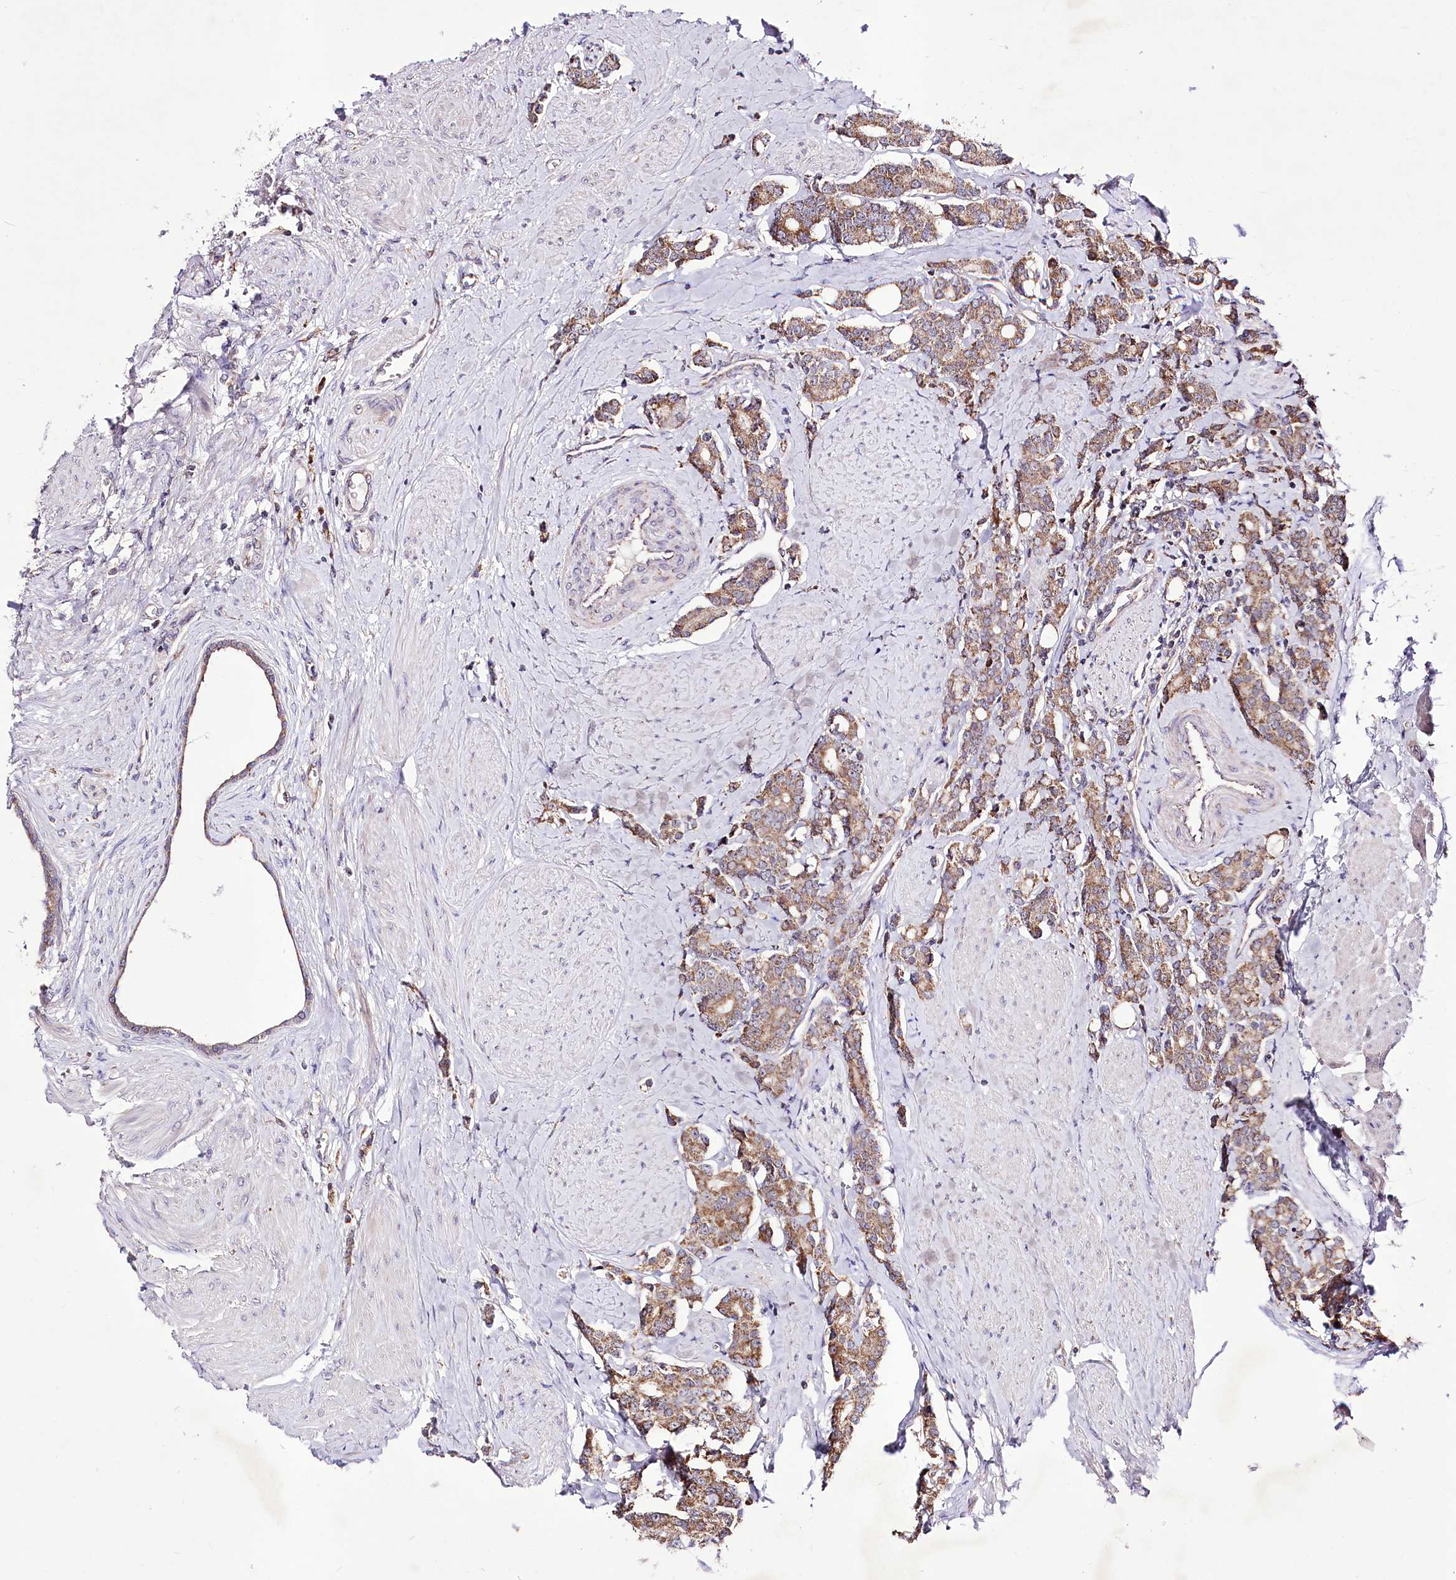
{"staining": {"intensity": "moderate", "quantity": ">75%", "location": "cytoplasmic/membranous"}, "tissue": "prostate cancer", "cell_type": "Tumor cells", "image_type": "cancer", "snomed": [{"axis": "morphology", "description": "Adenocarcinoma, High grade"}, {"axis": "topography", "description": "Prostate"}], "caption": "This is a photomicrograph of IHC staining of prostate cancer (adenocarcinoma (high-grade)), which shows moderate staining in the cytoplasmic/membranous of tumor cells.", "gene": "ATE1", "patient": {"sex": "male", "age": 62}}